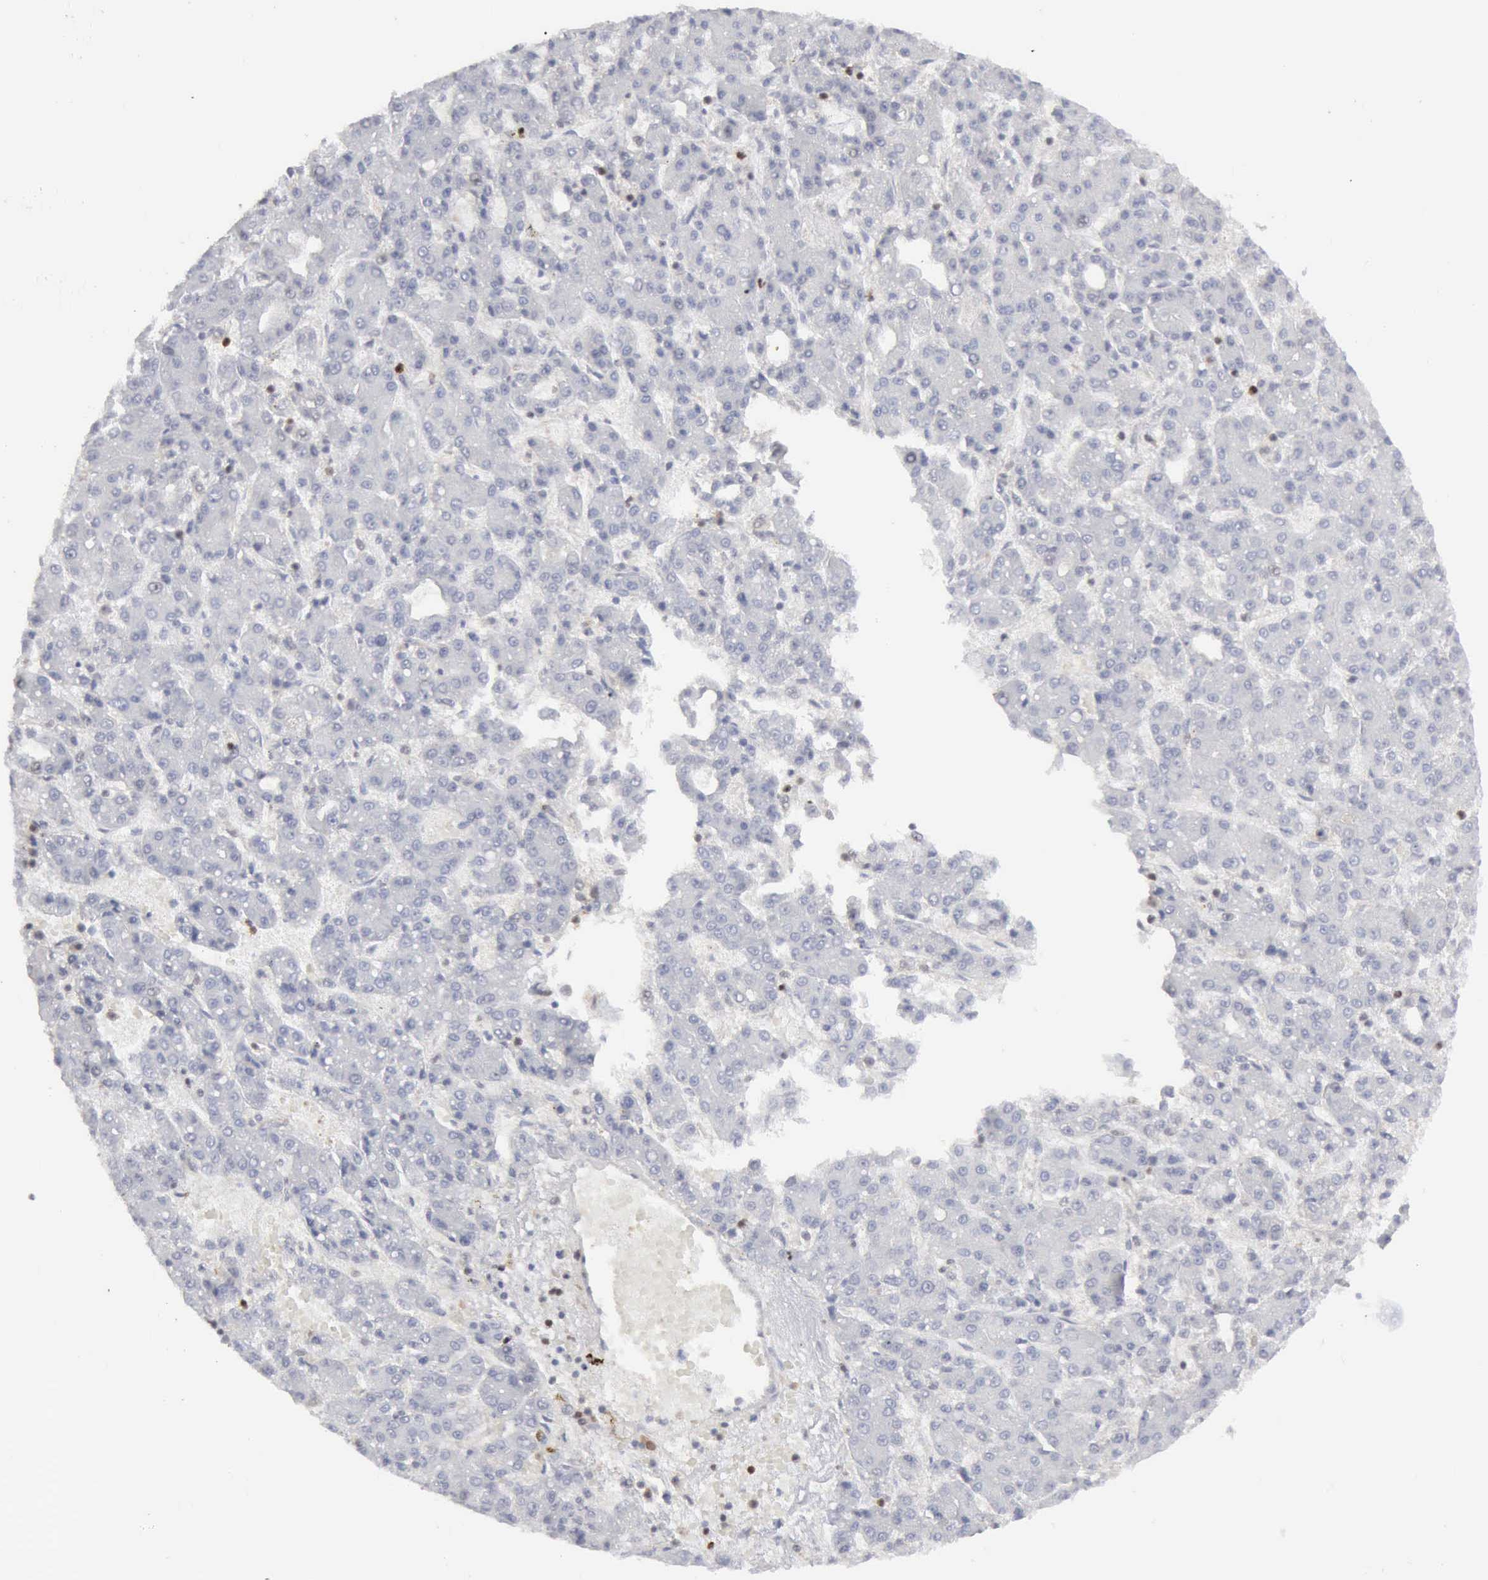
{"staining": {"intensity": "negative", "quantity": "none", "location": "none"}, "tissue": "liver cancer", "cell_type": "Tumor cells", "image_type": "cancer", "snomed": [{"axis": "morphology", "description": "Carcinoma, Hepatocellular, NOS"}, {"axis": "topography", "description": "Liver"}], "caption": "There is no significant expression in tumor cells of liver cancer.", "gene": "STAT1", "patient": {"sex": "male", "age": 69}}